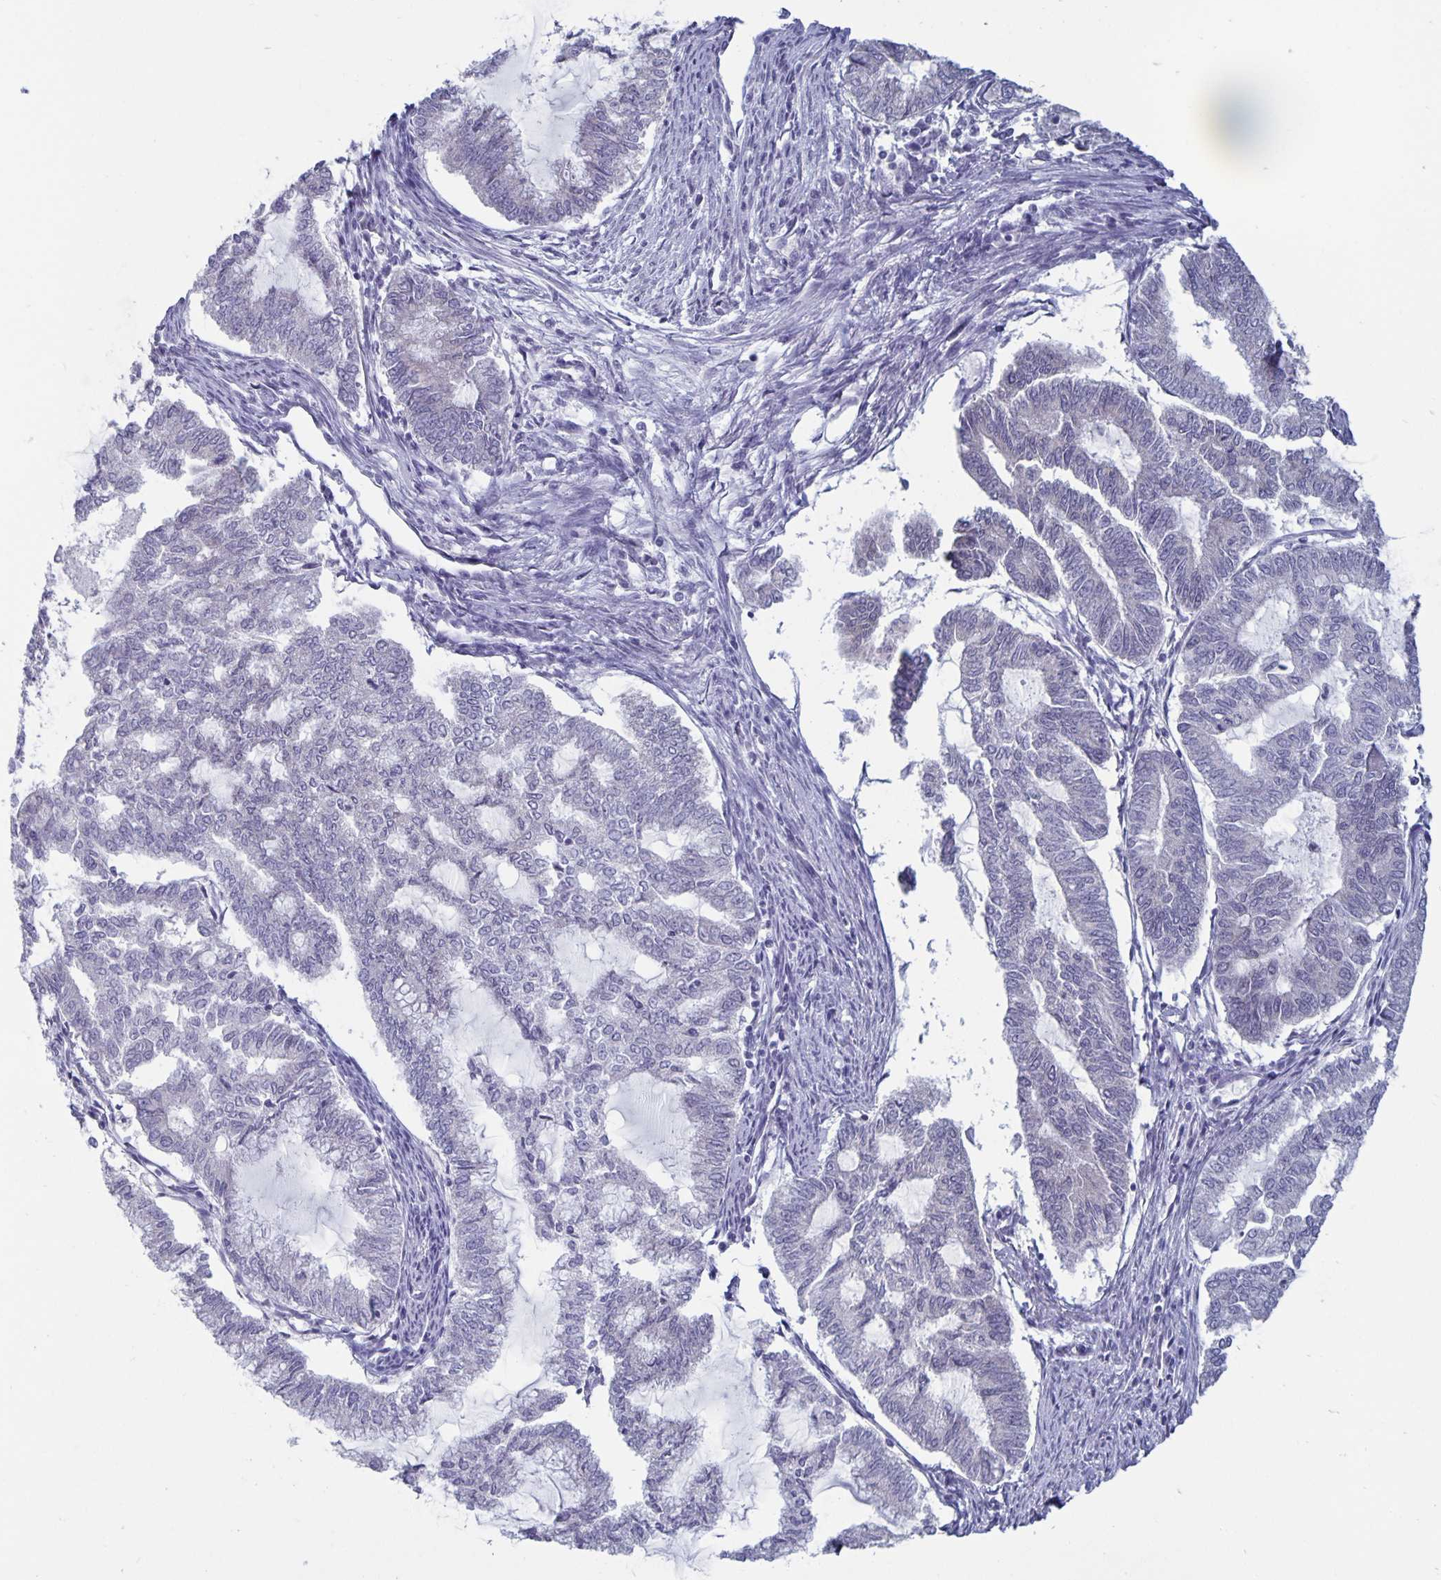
{"staining": {"intensity": "negative", "quantity": "none", "location": "none"}, "tissue": "endometrial cancer", "cell_type": "Tumor cells", "image_type": "cancer", "snomed": [{"axis": "morphology", "description": "Adenocarcinoma, NOS"}, {"axis": "topography", "description": "Endometrium"}], "caption": "This is an IHC histopathology image of endometrial cancer. There is no expression in tumor cells.", "gene": "PLCB3", "patient": {"sex": "female", "age": 79}}